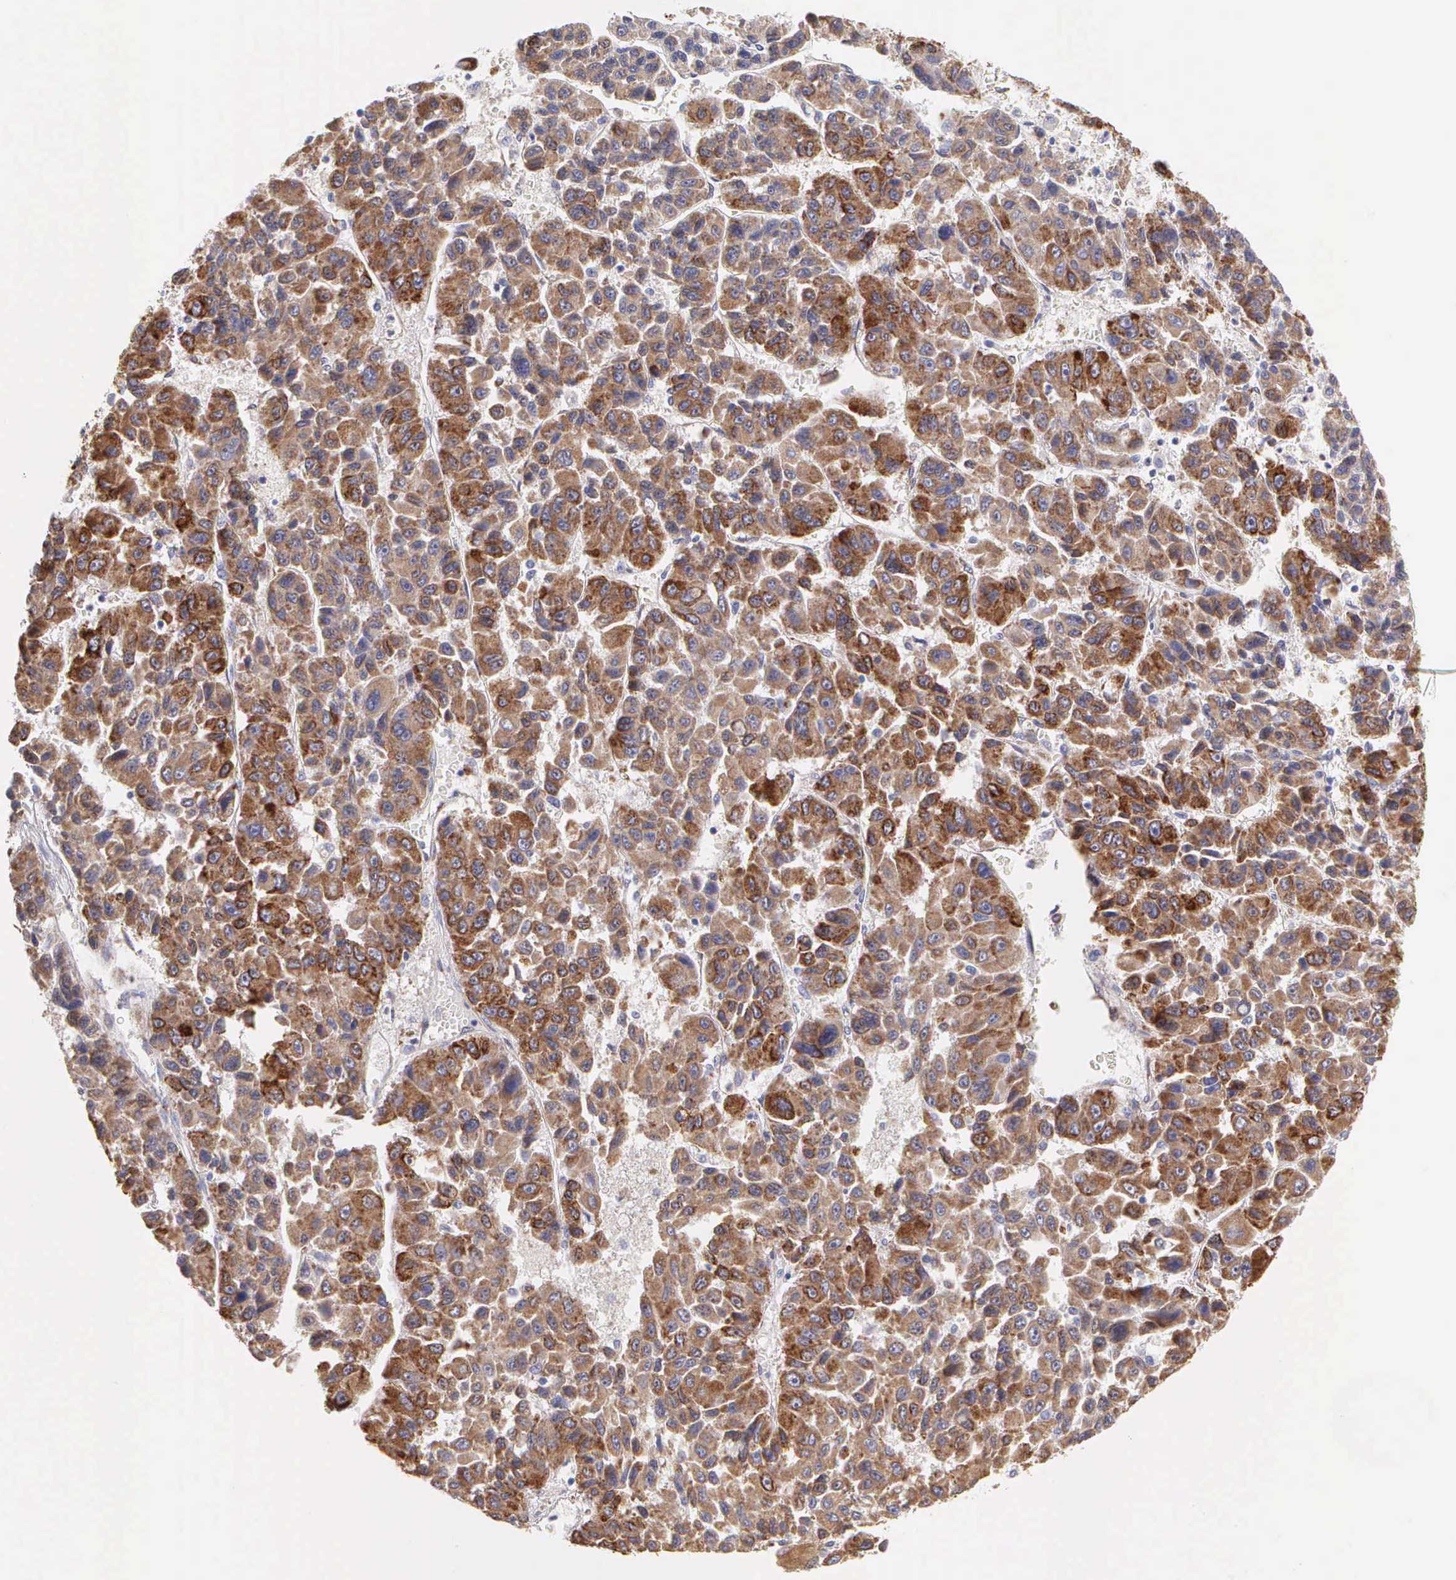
{"staining": {"intensity": "moderate", "quantity": ">75%", "location": "cytoplasmic/membranous"}, "tissue": "liver cancer", "cell_type": "Tumor cells", "image_type": "cancer", "snomed": [{"axis": "morphology", "description": "Carcinoma, Hepatocellular, NOS"}, {"axis": "topography", "description": "Liver"}], "caption": "Immunohistochemistry (IHC) image of human hepatocellular carcinoma (liver) stained for a protein (brown), which exhibits medium levels of moderate cytoplasmic/membranous positivity in about >75% of tumor cells.", "gene": "CKAP4", "patient": {"sex": "male", "age": 64}}